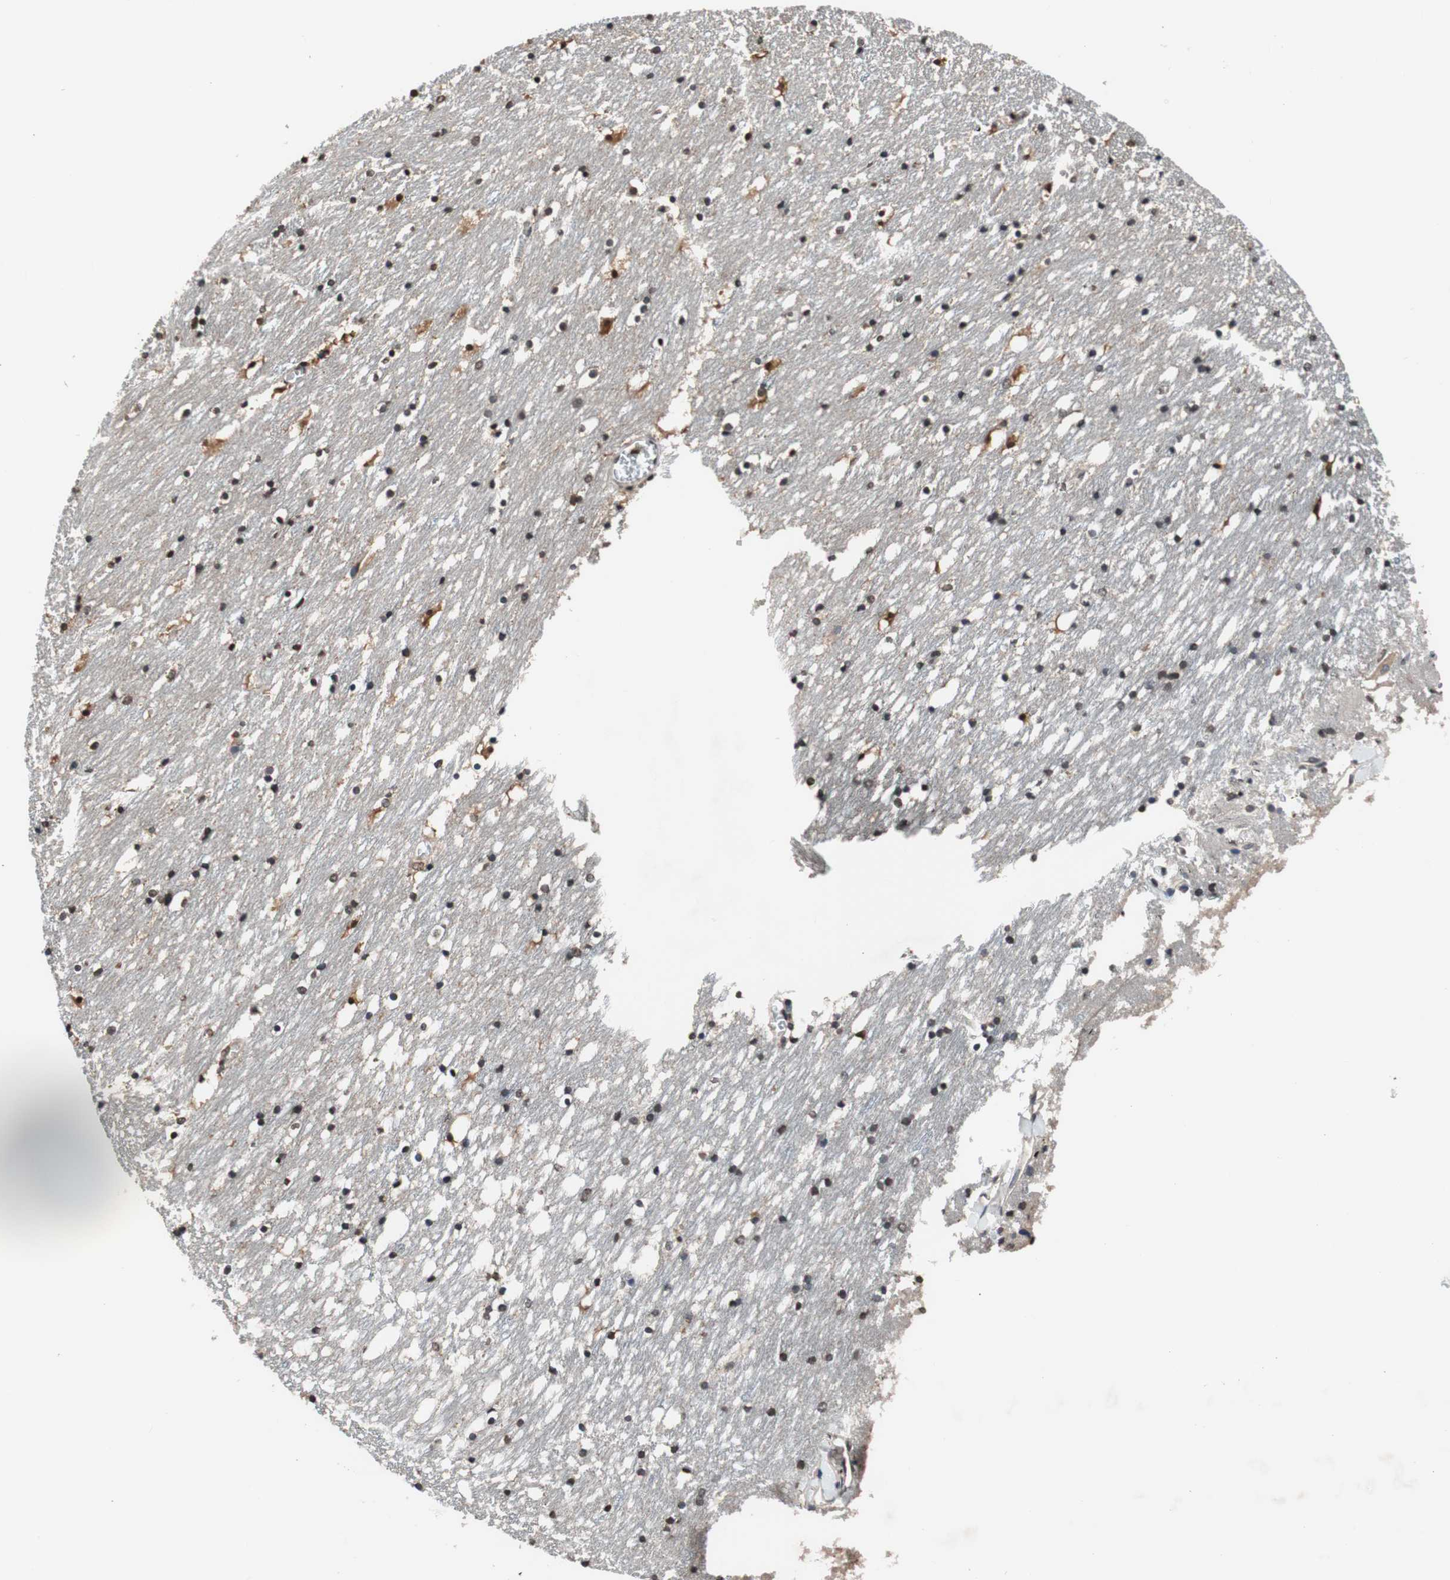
{"staining": {"intensity": "weak", "quantity": "25%-75%", "location": "cytoplasmic/membranous"}, "tissue": "caudate", "cell_type": "Glial cells", "image_type": "normal", "snomed": [{"axis": "morphology", "description": "Normal tissue, NOS"}, {"axis": "topography", "description": "Lateral ventricle wall"}], "caption": "IHC micrograph of benign human caudate stained for a protein (brown), which displays low levels of weak cytoplasmic/membranous staining in about 25%-75% of glial cells.", "gene": "GCLC", "patient": {"sex": "male", "age": 45}}